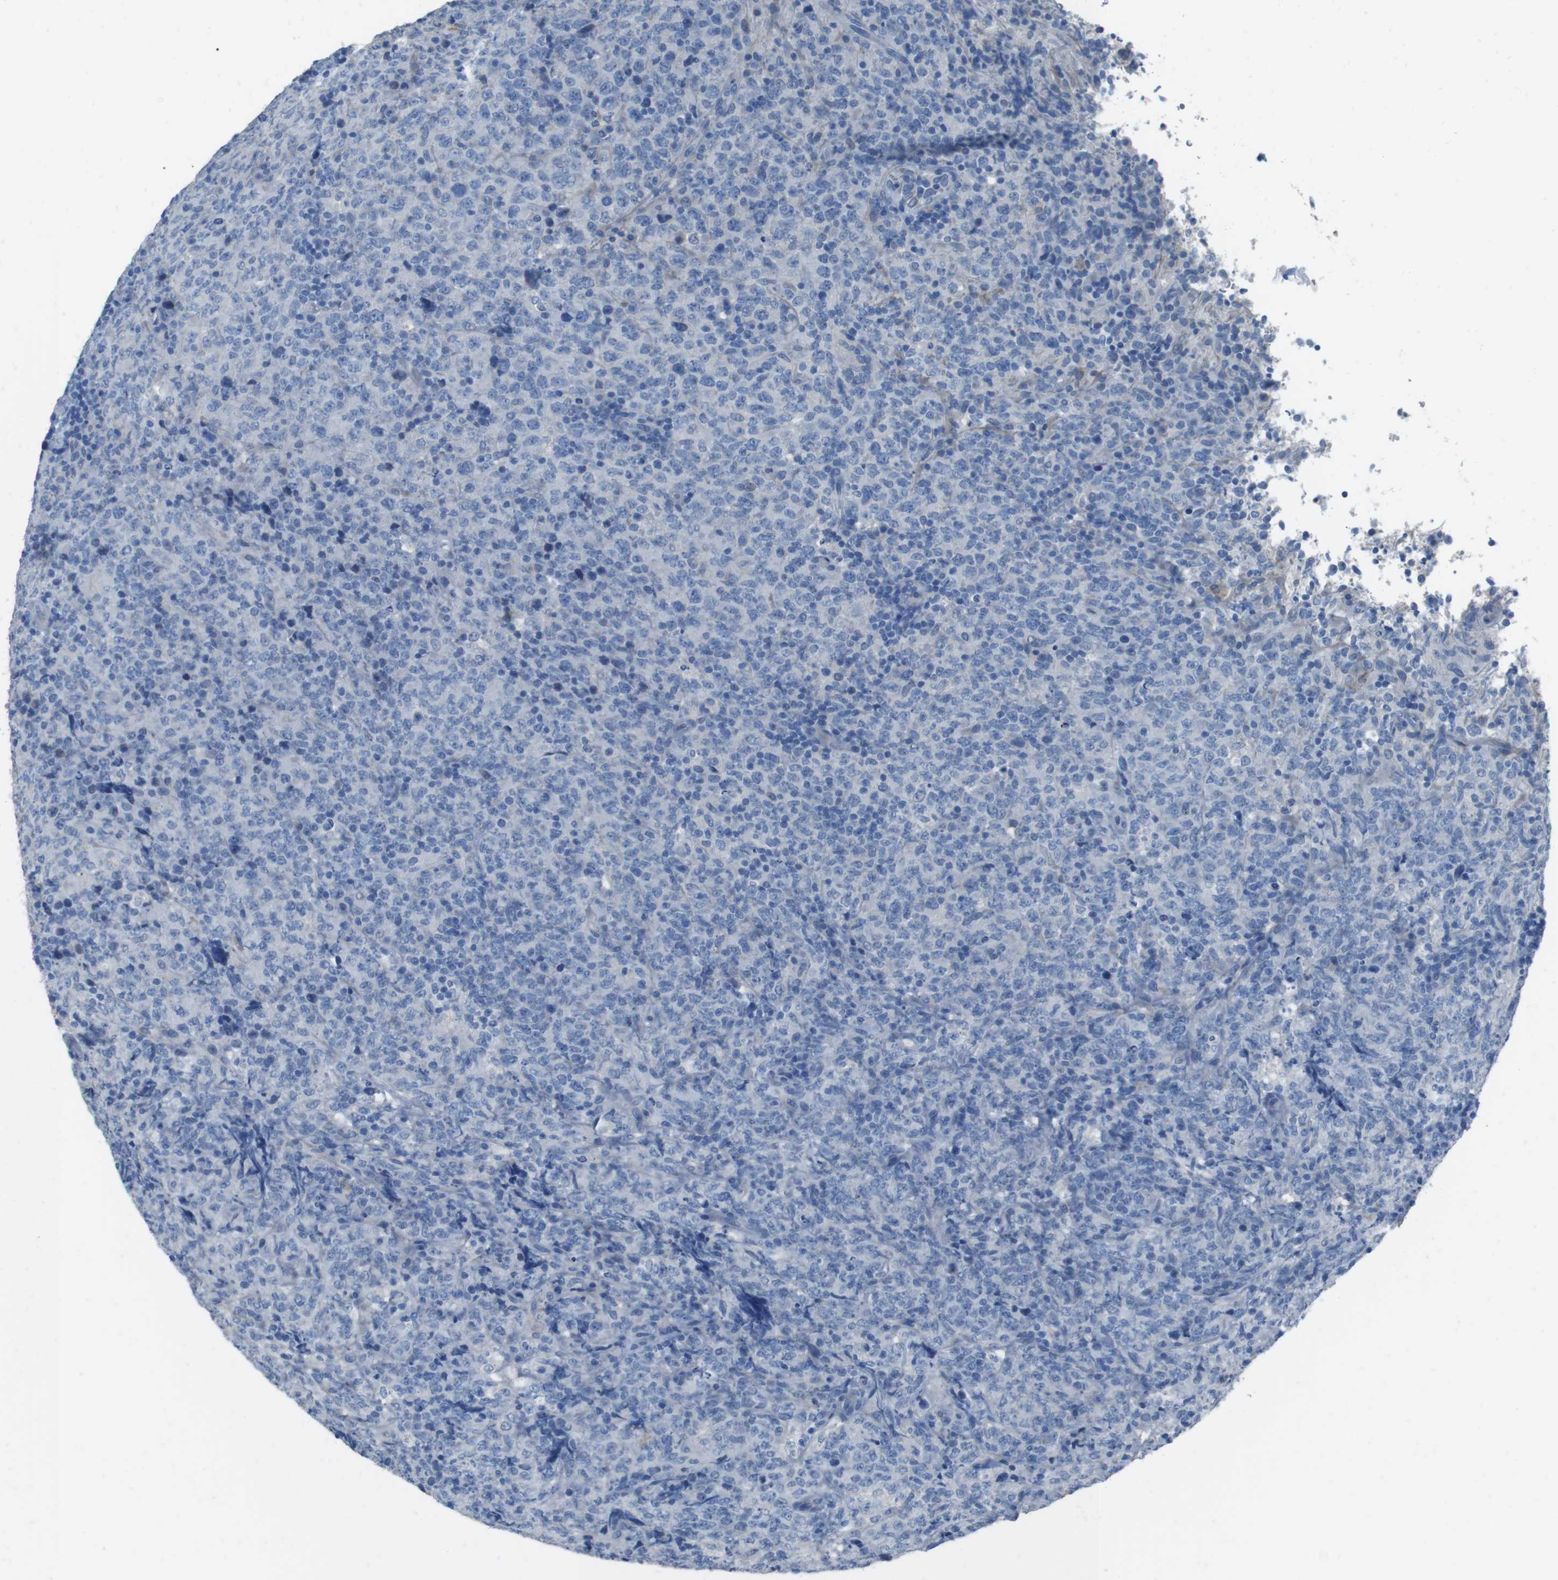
{"staining": {"intensity": "negative", "quantity": "none", "location": "none"}, "tissue": "lymphoma", "cell_type": "Tumor cells", "image_type": "cancer", "snomed": [{"axis": "morphology", "description": "Malignant lymphoma, non-Hodgkin's type, High grade"}, {"axis": "topography", "description": "Tonsil"}], "caption": "Protein analysis of lymphoma shows no significant positivity in tumor cells. (DAB IHC, high magnification).", "gene": "CYP2C8", "patient": {"sex": "female", "age": 36}}